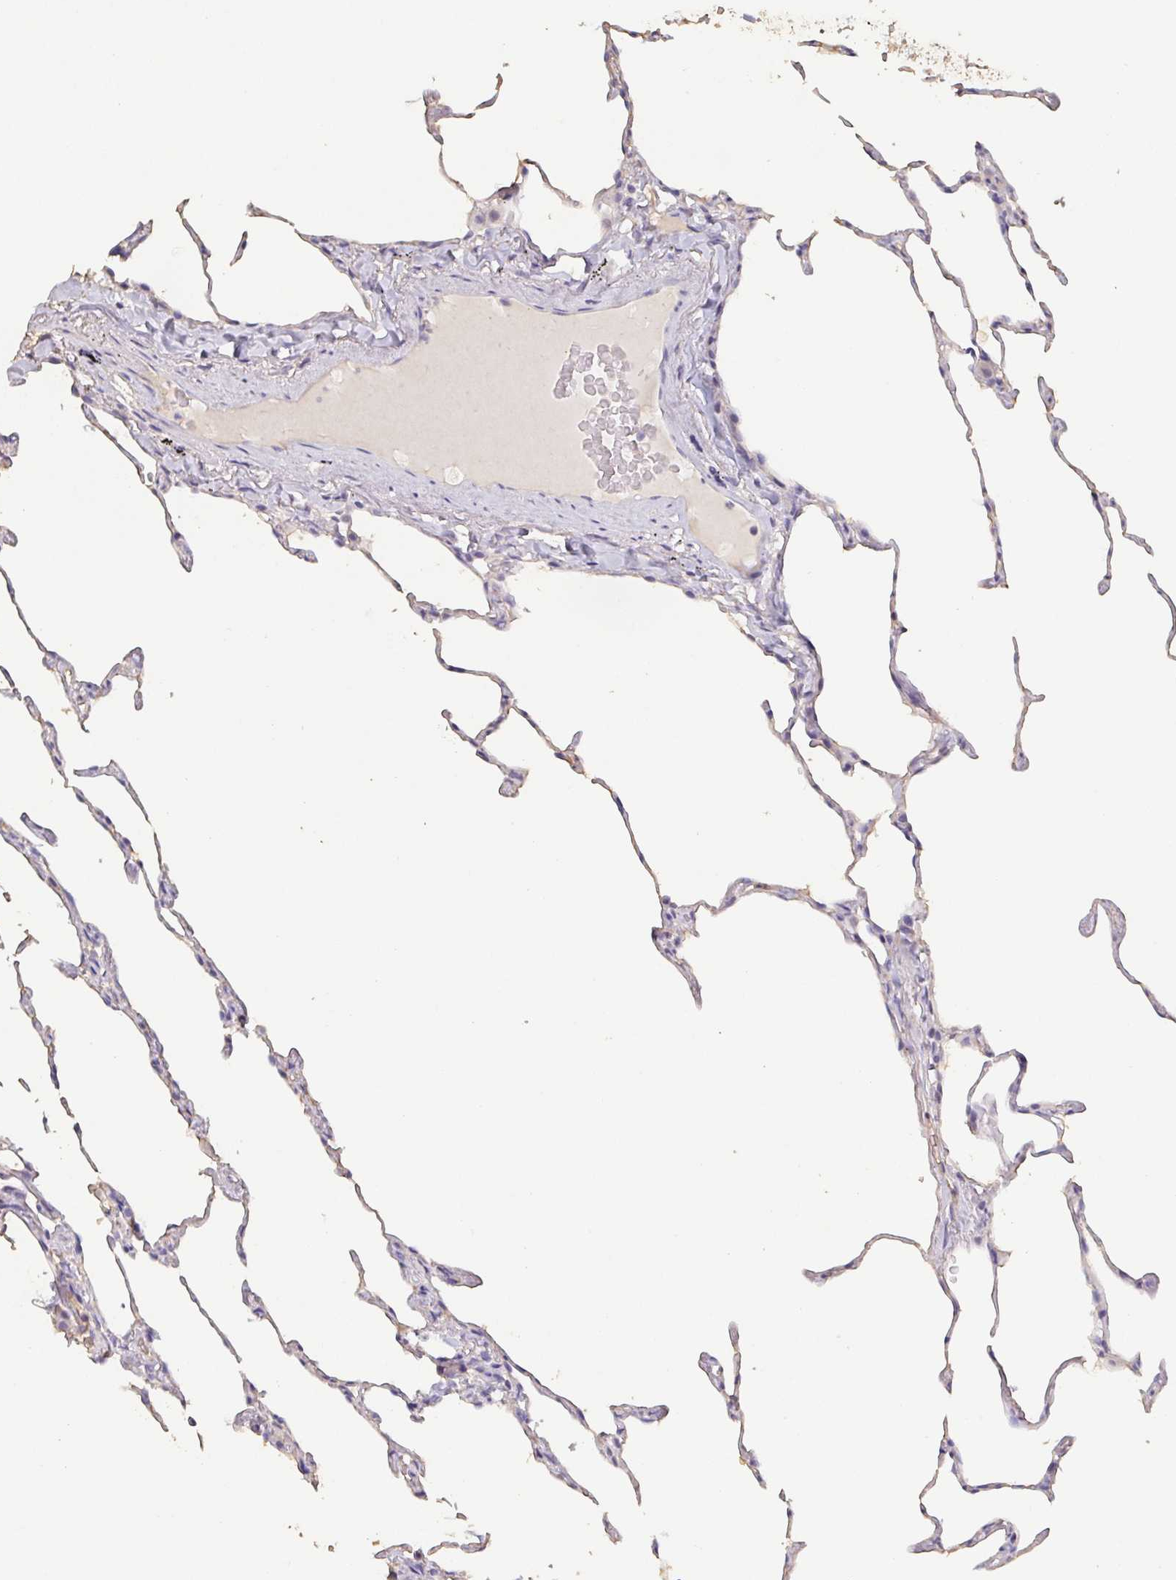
{"staining": {"intensity": "negative", "quantity": "none", "location": "none"}, "tissue": "lung", "cell_type": "Alveolar cells", "image_type": "normal", "snomed": [{"axis": "morphology", "description": "Normal tissue, NOS"}, {"axis": "topography", "description": "Lung"}], "caption": "An immunohistochemistry (IHC) histopathology image of benign lung is shown. There is no staining in alveolar cells of lung.", "gene": "BPIFA2", "patient": {"sex": "female", "age": 57}}